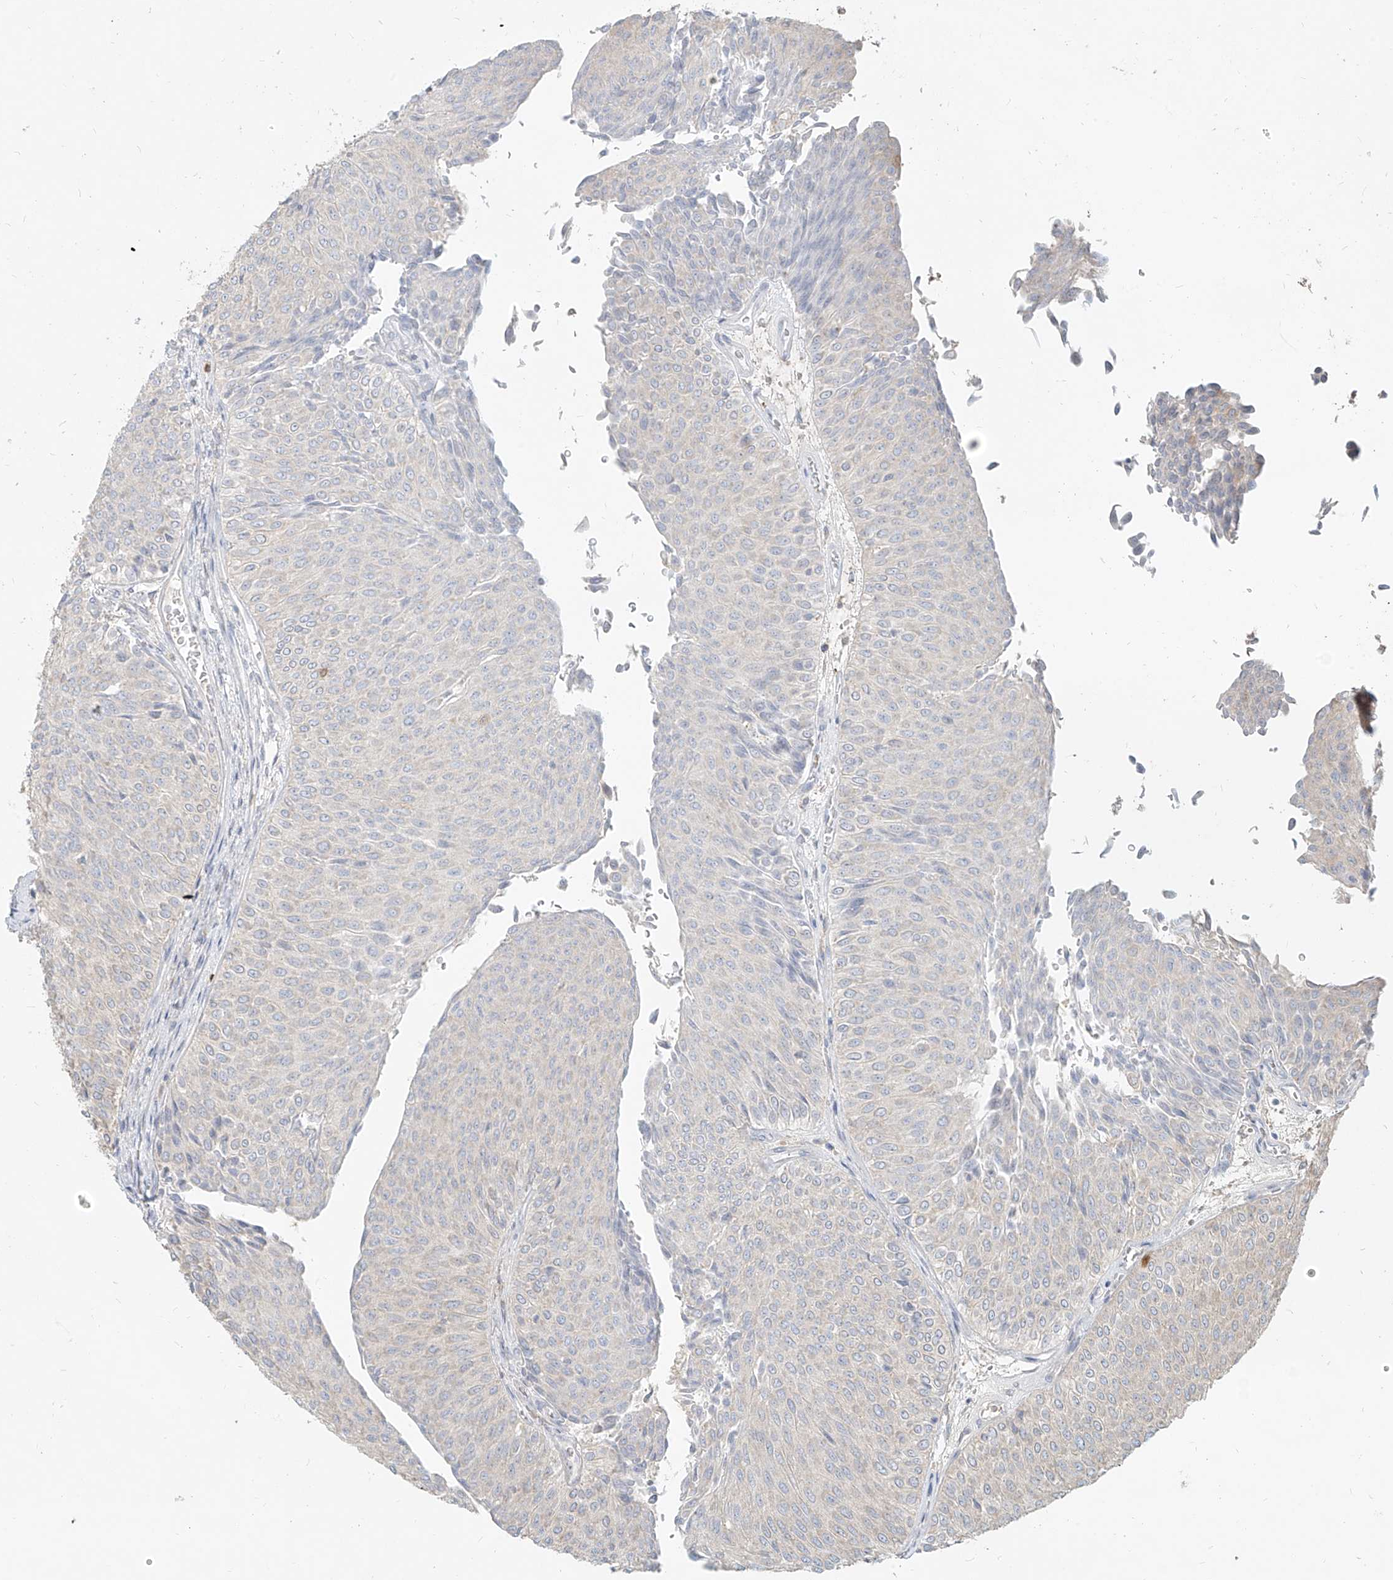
{"staining": {"intensity": "negative", "quantity": "none", "location": "none"}, "tissue": "urothelial cancer", "cell_type": "Tumor cells", "image_type": "cancer", "snomed": [{"axis": "morphology", "description": "Urothelial carcinoma, Low grade"}, {"axis": "topography", "description": "Urinary bladder"}], "caption": "This is an immunohistochemistry image of urothelial cancer. There is no staining in tumor cells.", "gene": "PGD", "patient": {"sex": "male", "age": 78}}